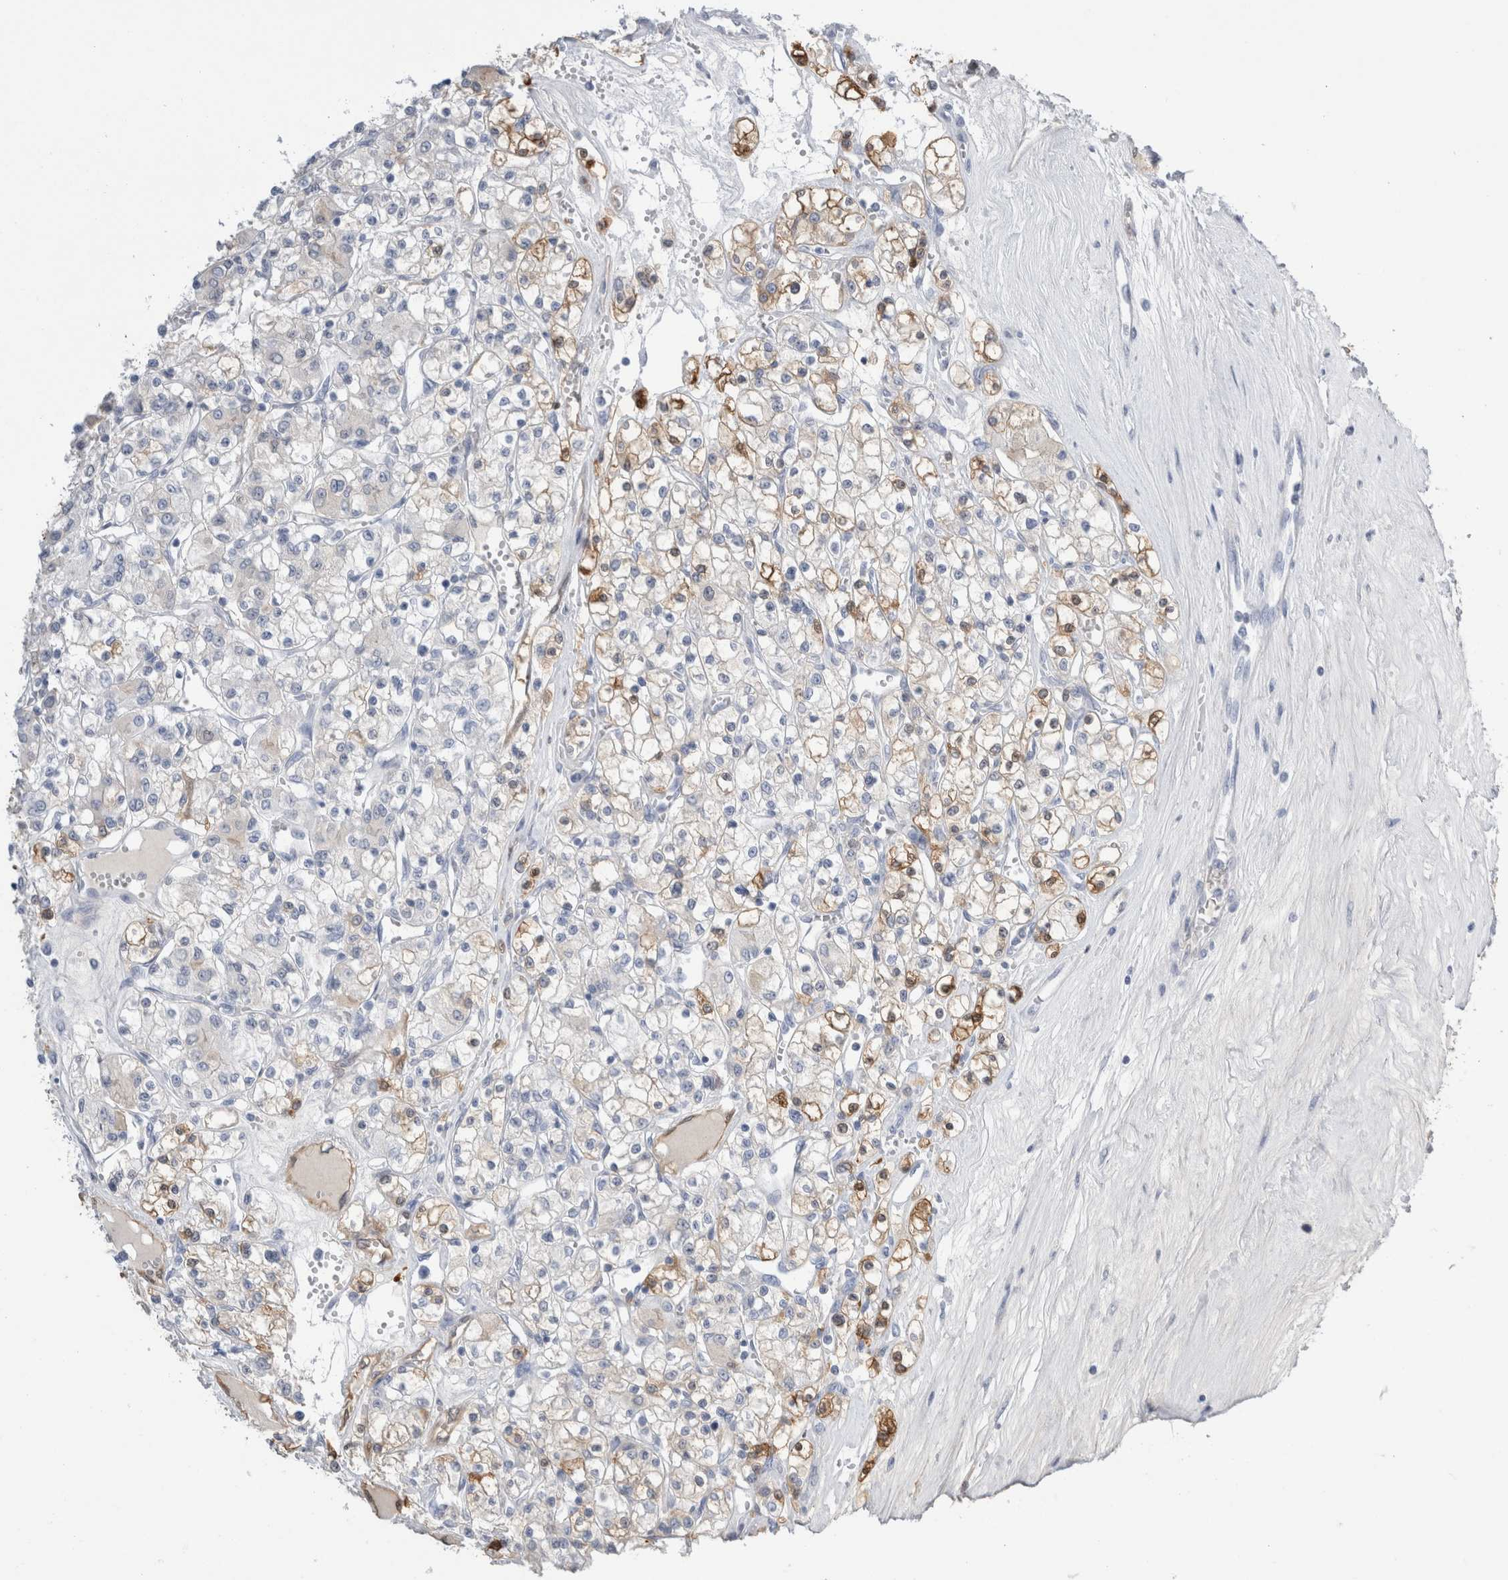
{"staining": {"intensity": "moderate", "quantity": "<25%", "location": "cytoplasmic/membranous,nuclear"}, "tissue": "renal cancer", "cell_type": "Tumor cells", "image_type": "cancer", "snomed": [{"axis": "morphology", "description": "Adenocarcinoma, NOS"}, {"axis": "topography", "description": "Kidney"}], "caption": "Human adenocarcinoma (renal) stained with a brown dye shows moderate cytoplasmic/membranous and nuclear positive staining in about <25% of tumor cells.", "gene": "NAPEPLD", "patient": {"sex": "female", "age": 59}}